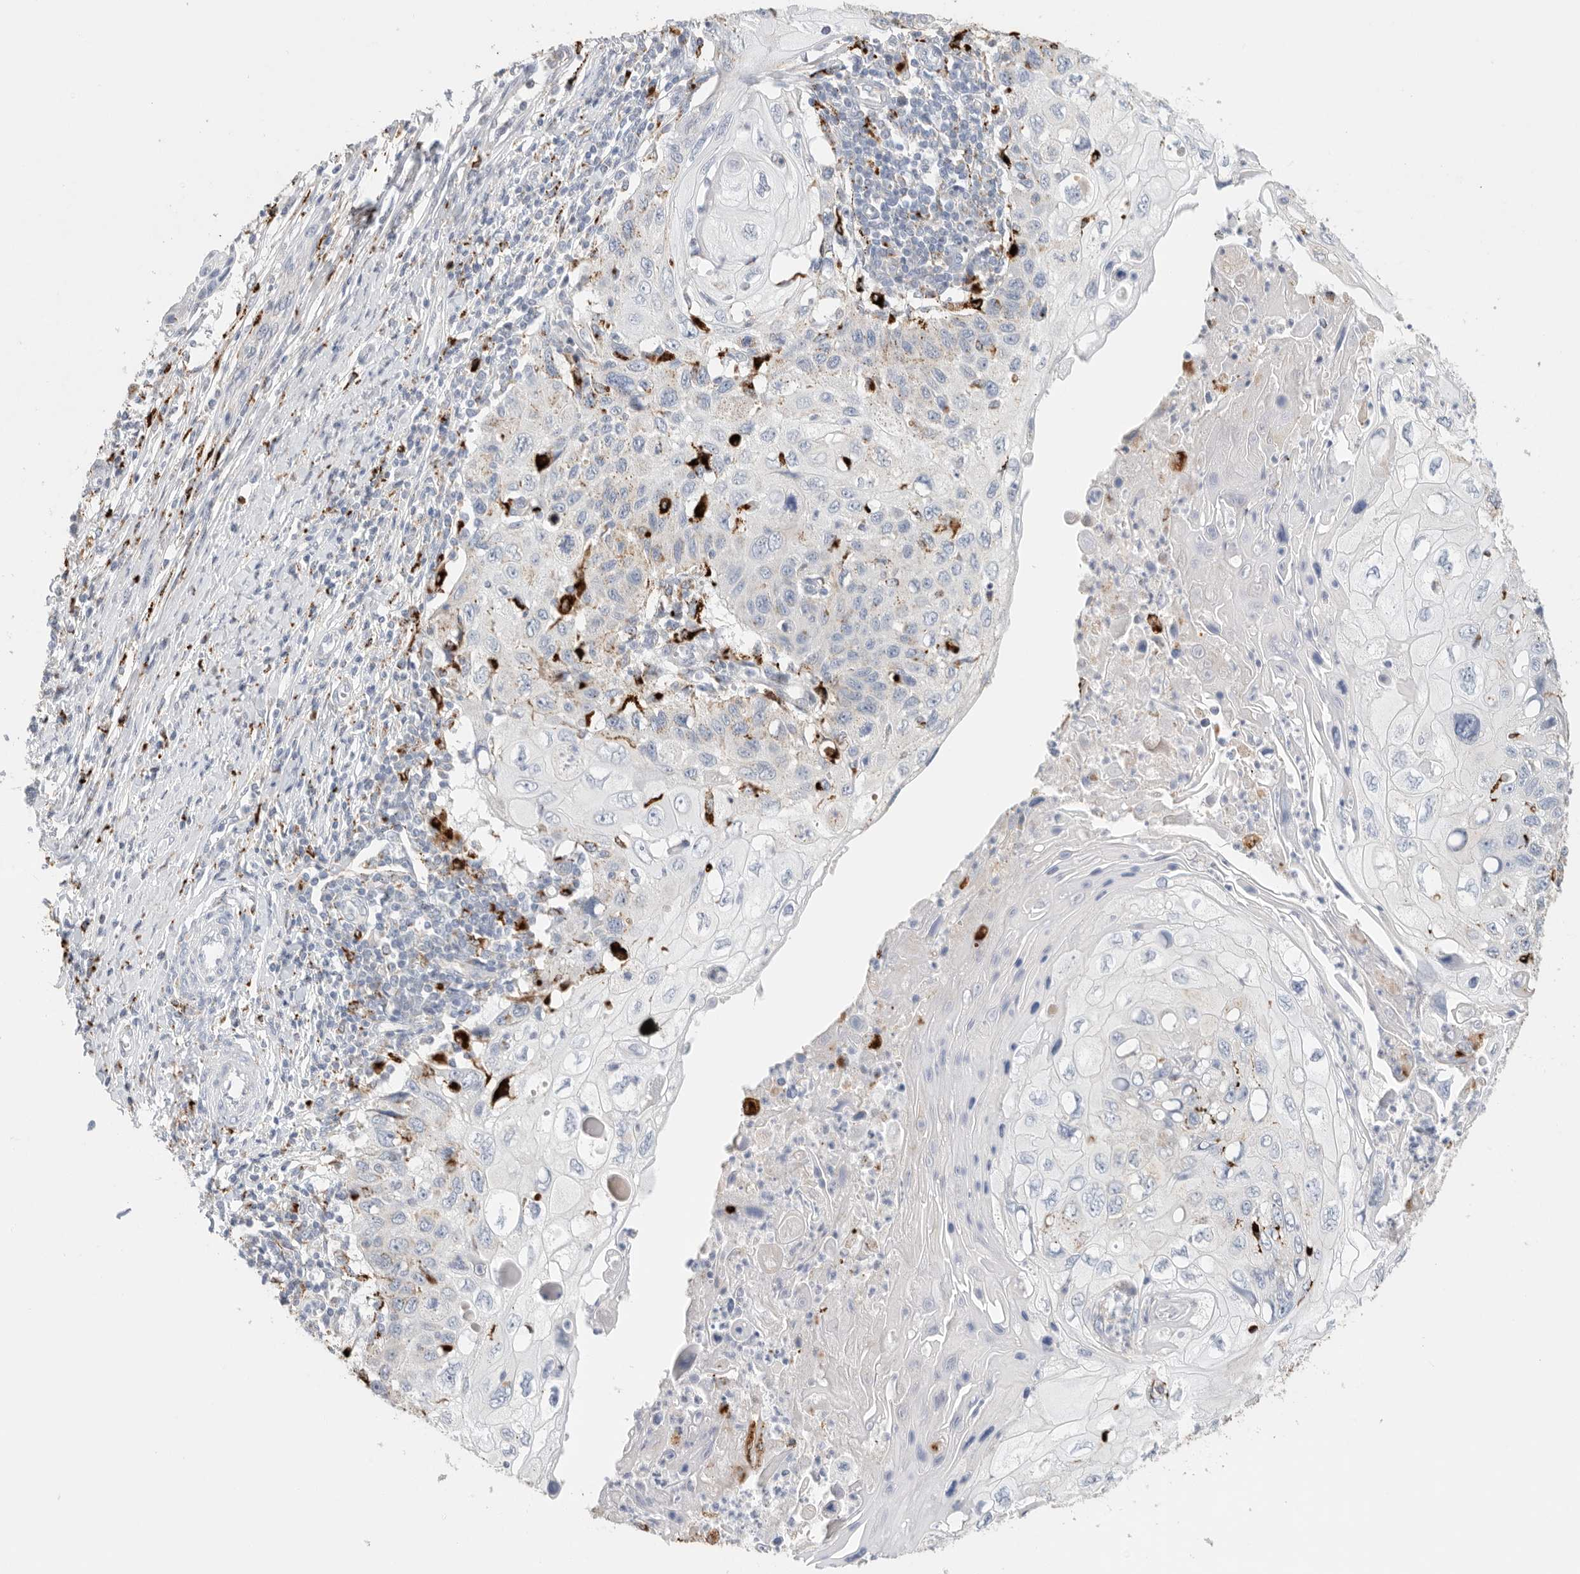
{"staining": {"intensity": "strong", "quantity": "<25%", "location": "cytoplasmic/membranous"}, "tissue": "cervical cancer", "cell_type": "Tumor cells", "image_type": "cancer", "snomed": [{"axis": "morphology", "description": "Squamous cell carcinoma, NOS"}, {"axis": "topography", "description": "Cervix"}], "caption": "A micrograph of cervical cancer stained for a protein exhibits strong cytoplasmic/membranous brown staining in tumor cells.", "gene": "GGH", "patient": {"sex": "female", "age": 70}}